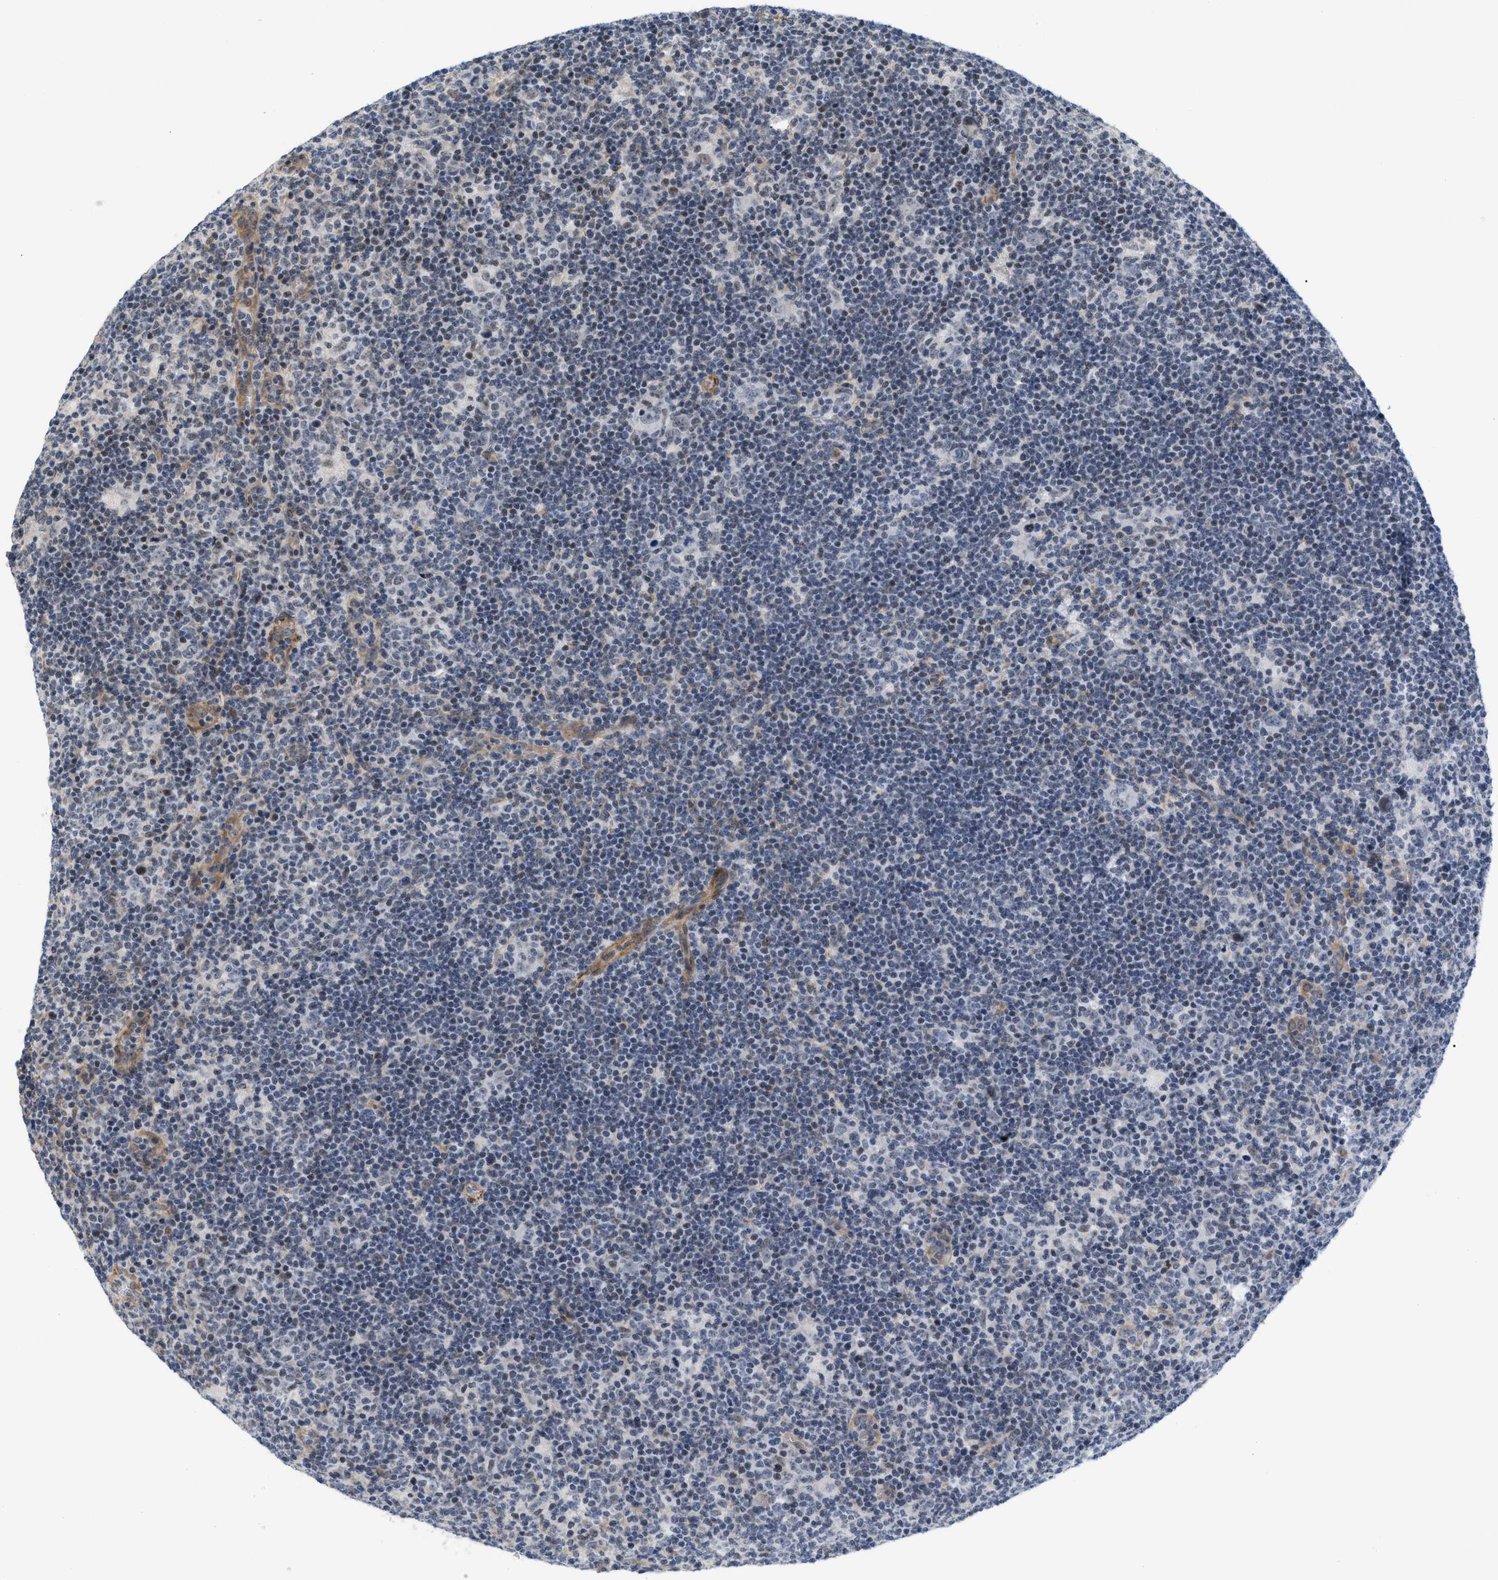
{"staining": {"intensity": "negative", "quantity": "none", "location": "none"}, "tissue": "lymphoma", "cell_type": "Tumor cells", "image_type": "cancer", "snomed": [{"axis": "morphology", "description": "Hodgkin's disease, NOS"}, {"axis": "topography", "description": "Lymph node"}], "caption": "An image of human lymphoma is negative for staining in tumor cells.", "gene": "GPRASP2", "patient": {"sex": "female", "age": 57}}